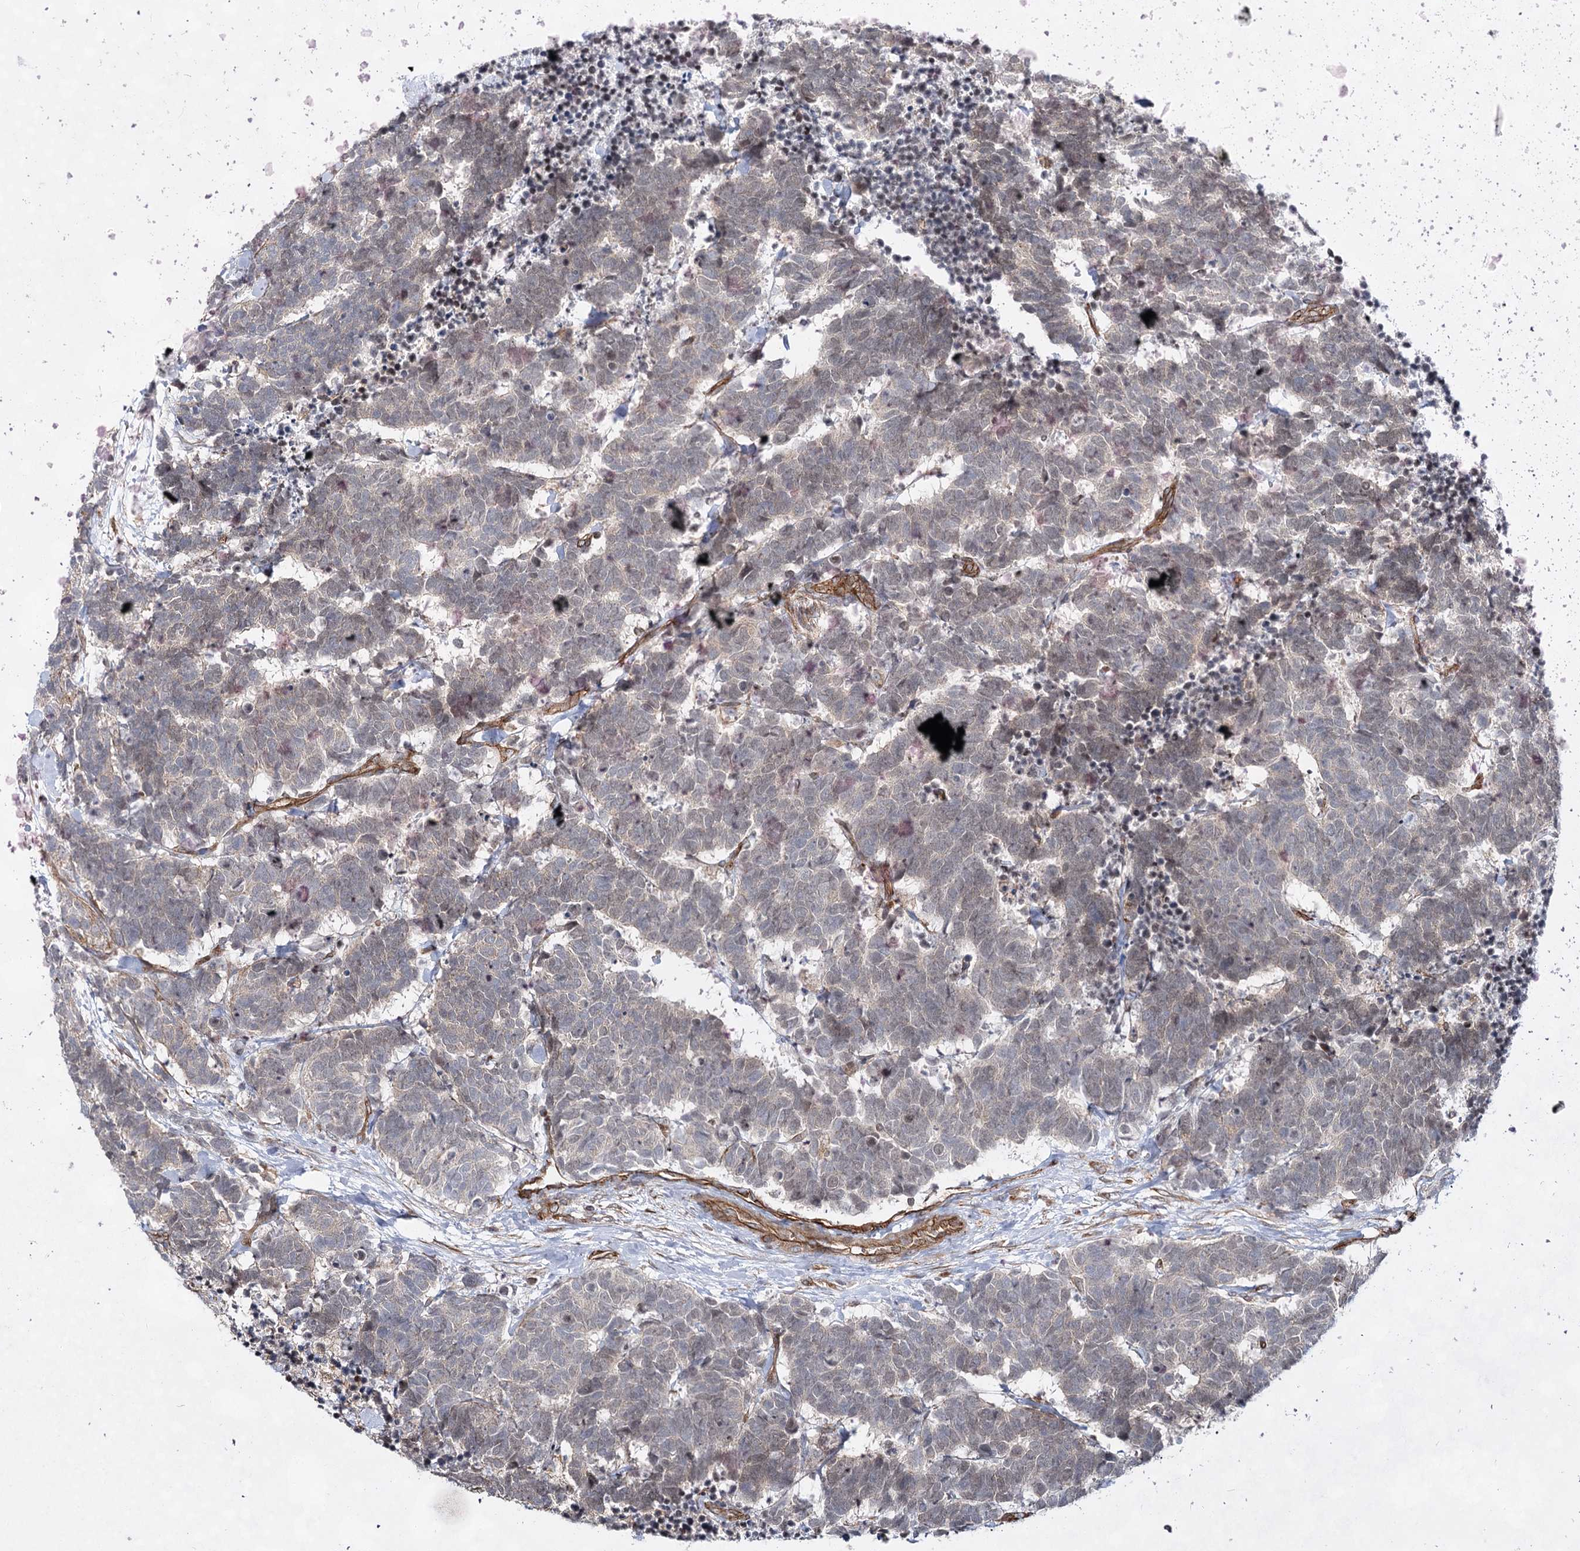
{"staining": {"intensity": "negative", "quantity": "none", "location": "none"}, "tissue": "carcinoid", "cell_type": "Tumor cells", "image_type": "cancer", "snomed": [{"axis": "morphology", "description": "Carcinoma, NOS"}, {"axis": "morphology", "description": "Carcinoid, malignant, NOS"}, {"axis": "topography", "description": "Urinary bladder"}], "caption": "This is a micrograph of immunohistochemistry staining of carcinoid, which shows no staining in tumor cells.", "gene": "IQSEC1", "patient": {"sex": "male", "age": 57}}